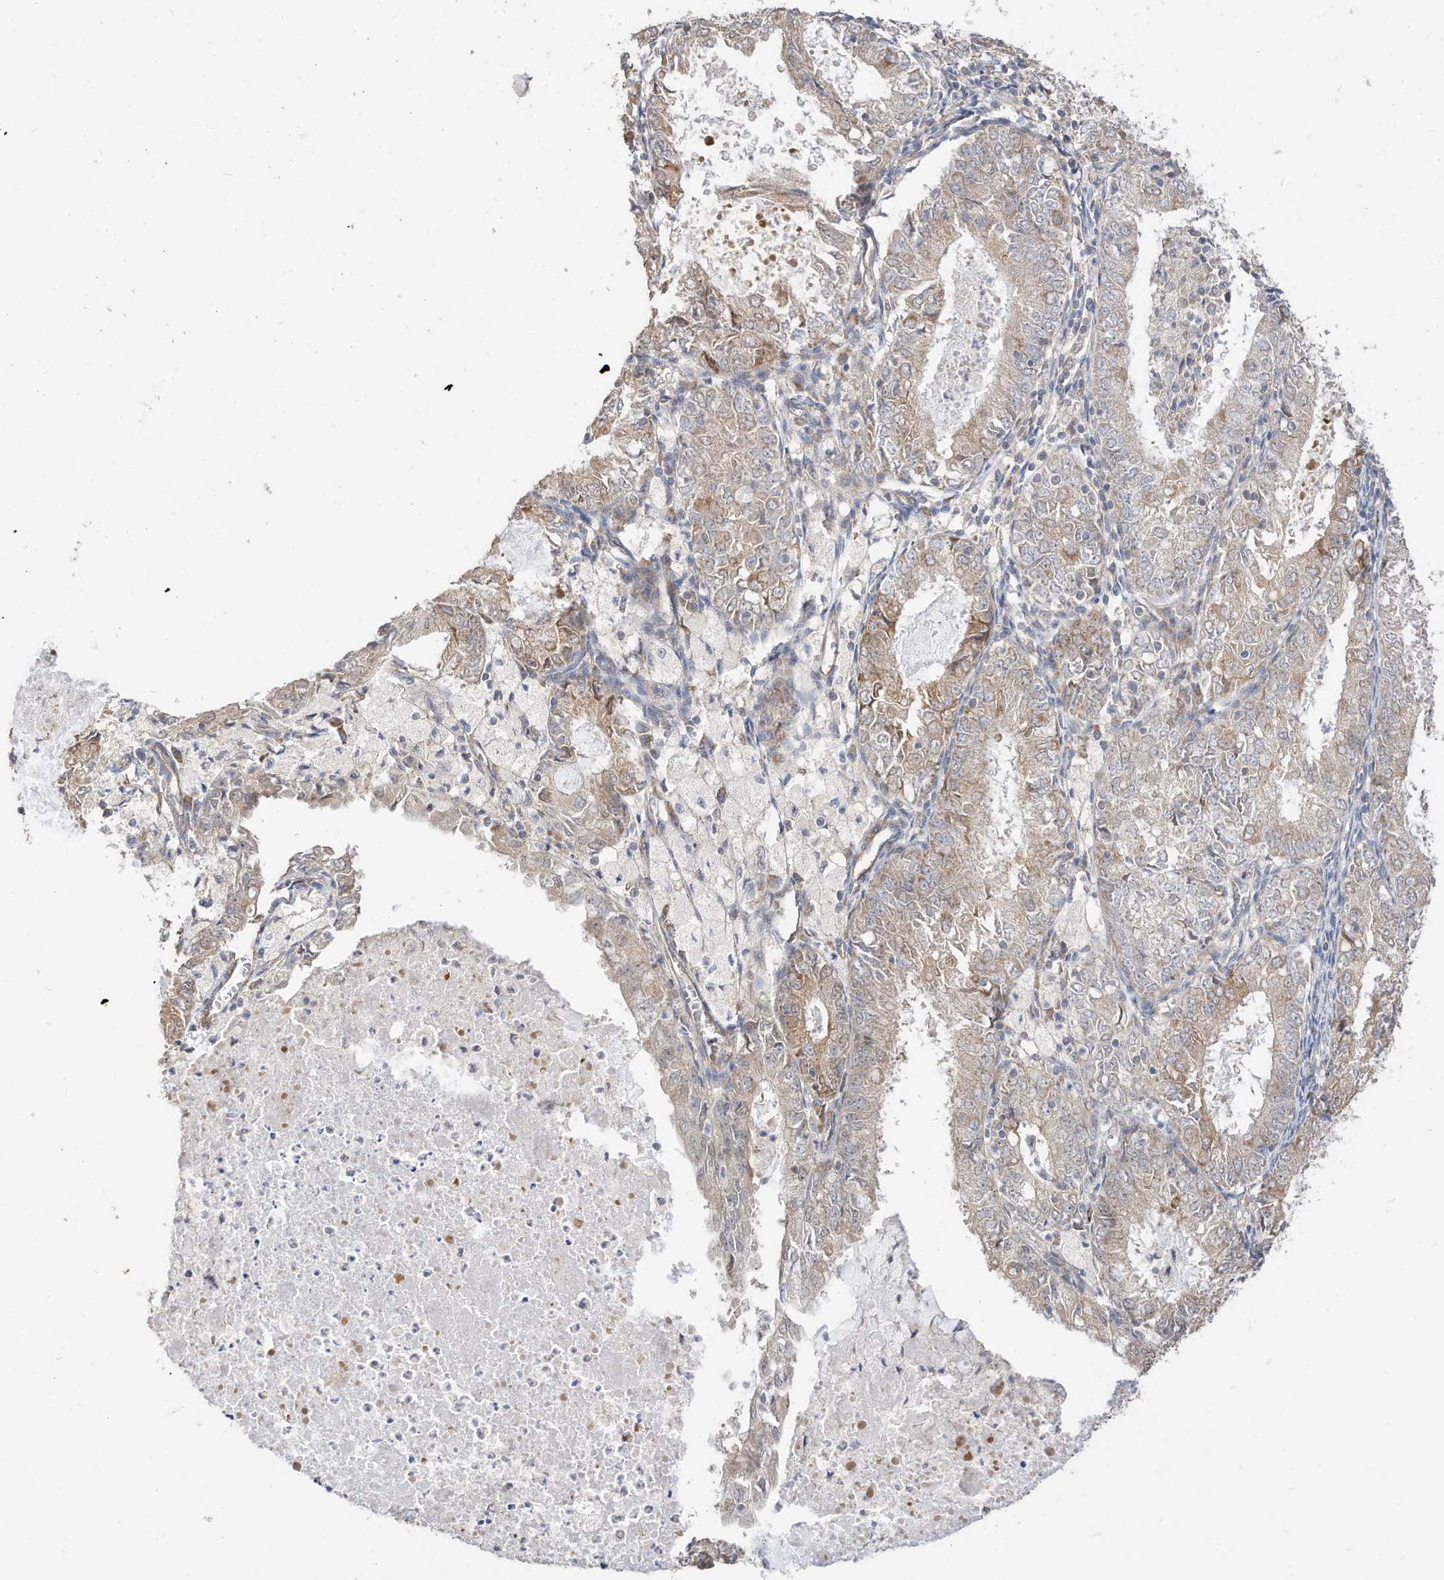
{"staining": {"intensity": "weak", "quantity": "25%-75%", "location": "cytoplasmic/membranous"}, "tissue": "endometrial cancer", "cell_type": "Tumor cells", "image_type": "cancer", "snomed": [{"axis": "morphology", "description": "Adenocarcinoma, NOS"}, {"axis": "topography", "description": "Endometrium"}], "caption": "Human endometrial cancer (adenocarcinoma) stained for a protein (brown) exhibits weak cytoplasmic/membranous positive expression in about 25%-75% of tumor cells.", "gene": "CAGE1", "patient": {"sex": "female", "age": 57}}